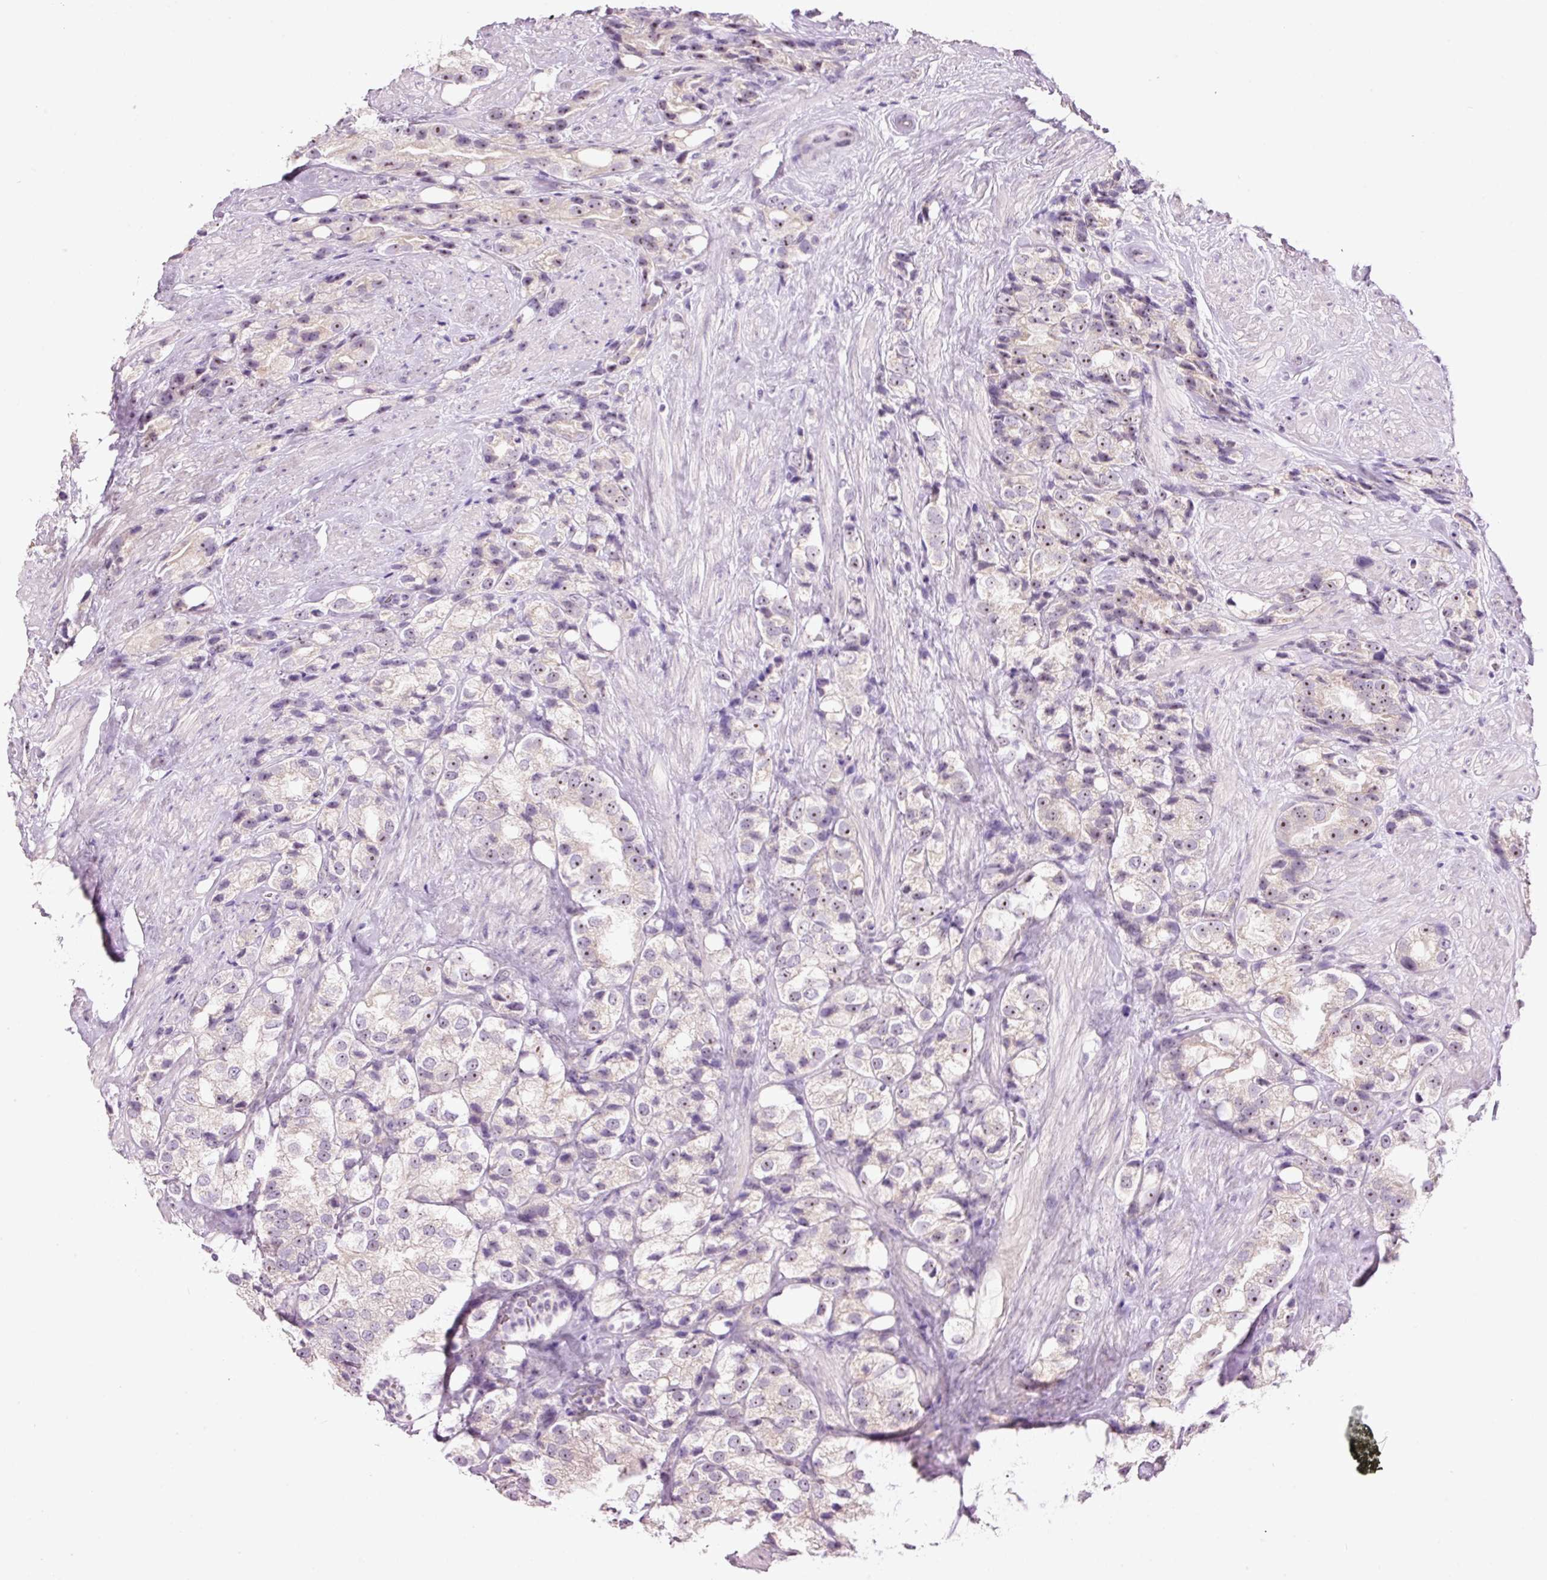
{"staining": {"intensity": "moderate", "quantity": "<25%", "location": "nuclear"}, "tissue": "prostate cancer", "cell_type": "Tumor cells", "image_type": "cancer", "snomed": [{"axis": "morphology", "description": "Adenocarcinoma, NOS"}, {"axis": "topography", "description": "Prostate"}], "caption": "Prostate cancer tissue shows moderate nuclear staining in approximately <25% of tumor cells, visualized by immunohistochemistry. Nuclei are stained in blue.", "gene": "GCG", "patient": {"sex": "male", "age": 79}}